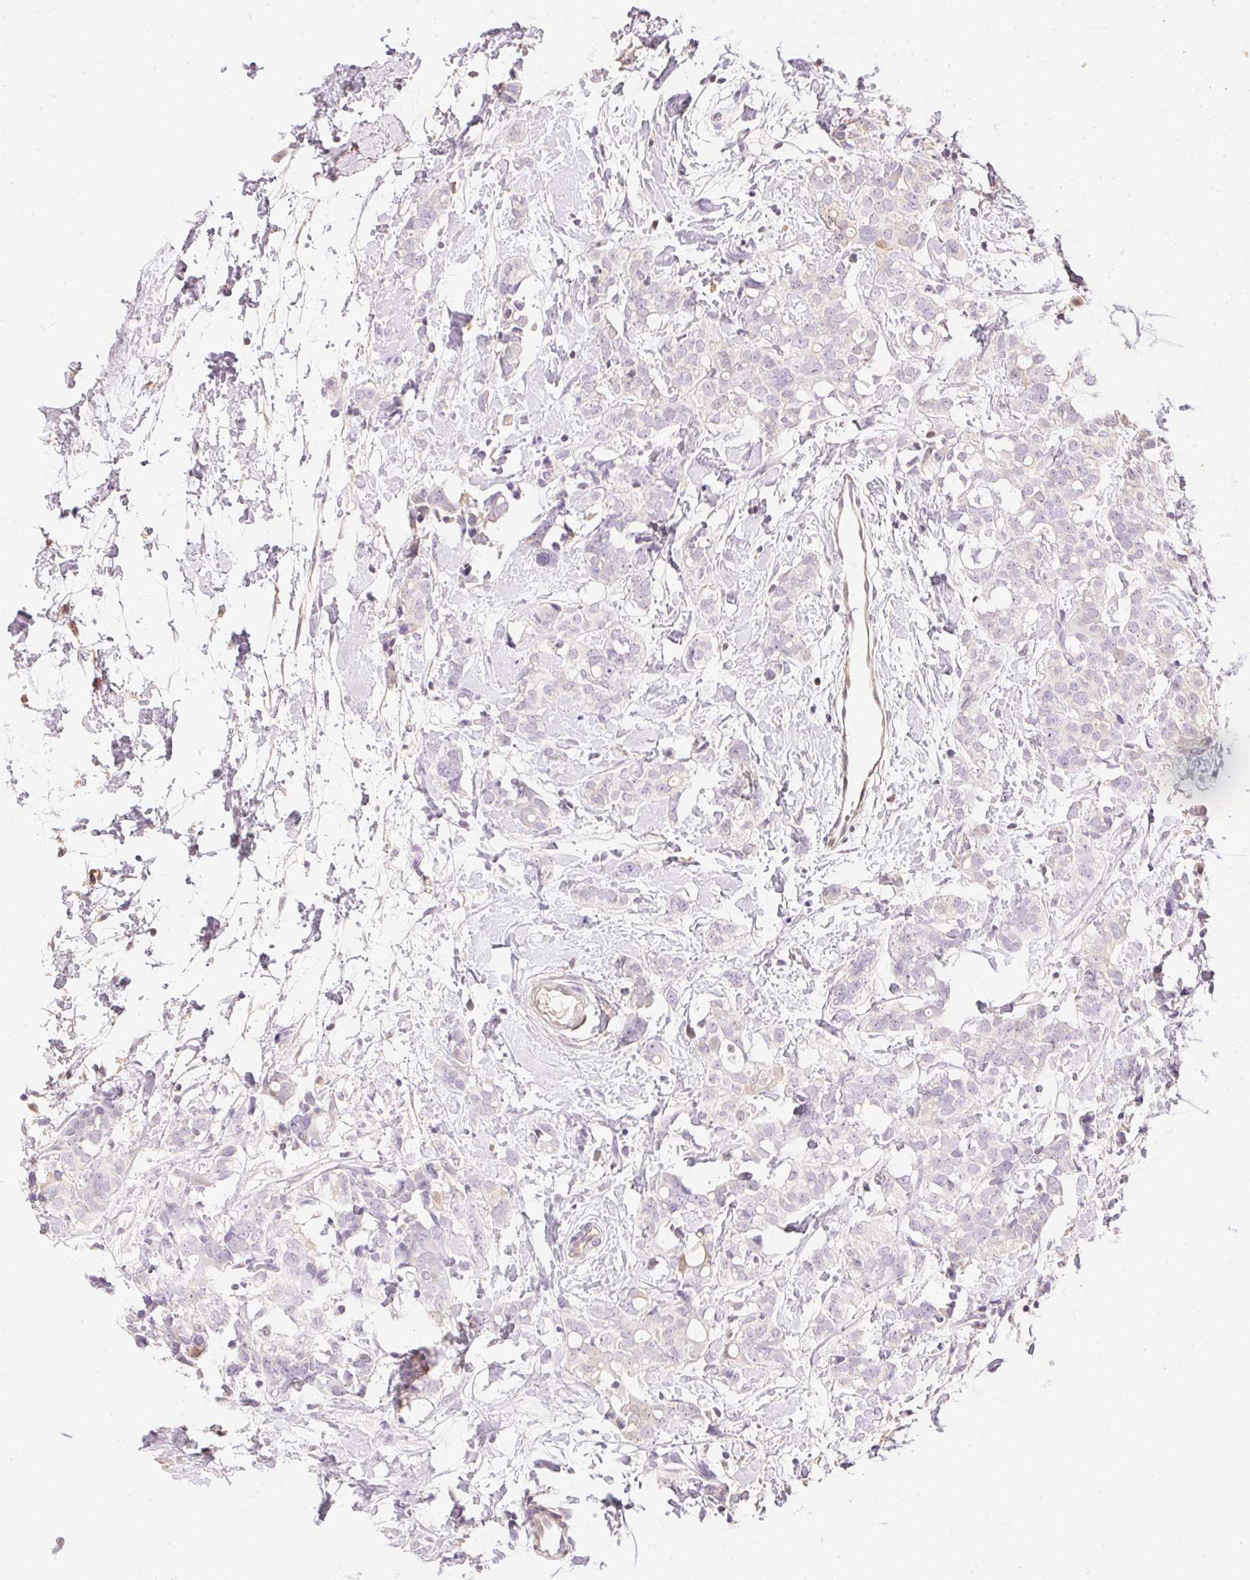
{"staining": {"intensity": "negative", "quantity": "none", "location": "none"}, "tissue": "breast cancer", "cell_type": "Tumor cells", "image_type": "cancer", "snomed": [{"axis": "morphology", "description": "Duct carcinoma"}, {"axis": "topography", "description": "Breast"}], "caption": "This is an immunohistochemistry histopathology image of breast cancer (infiltrating ductal carcinoma). There is no positivity in tumor cells.", "gene": "S100A3", "patient": {"sex": "female", "age": 40}}